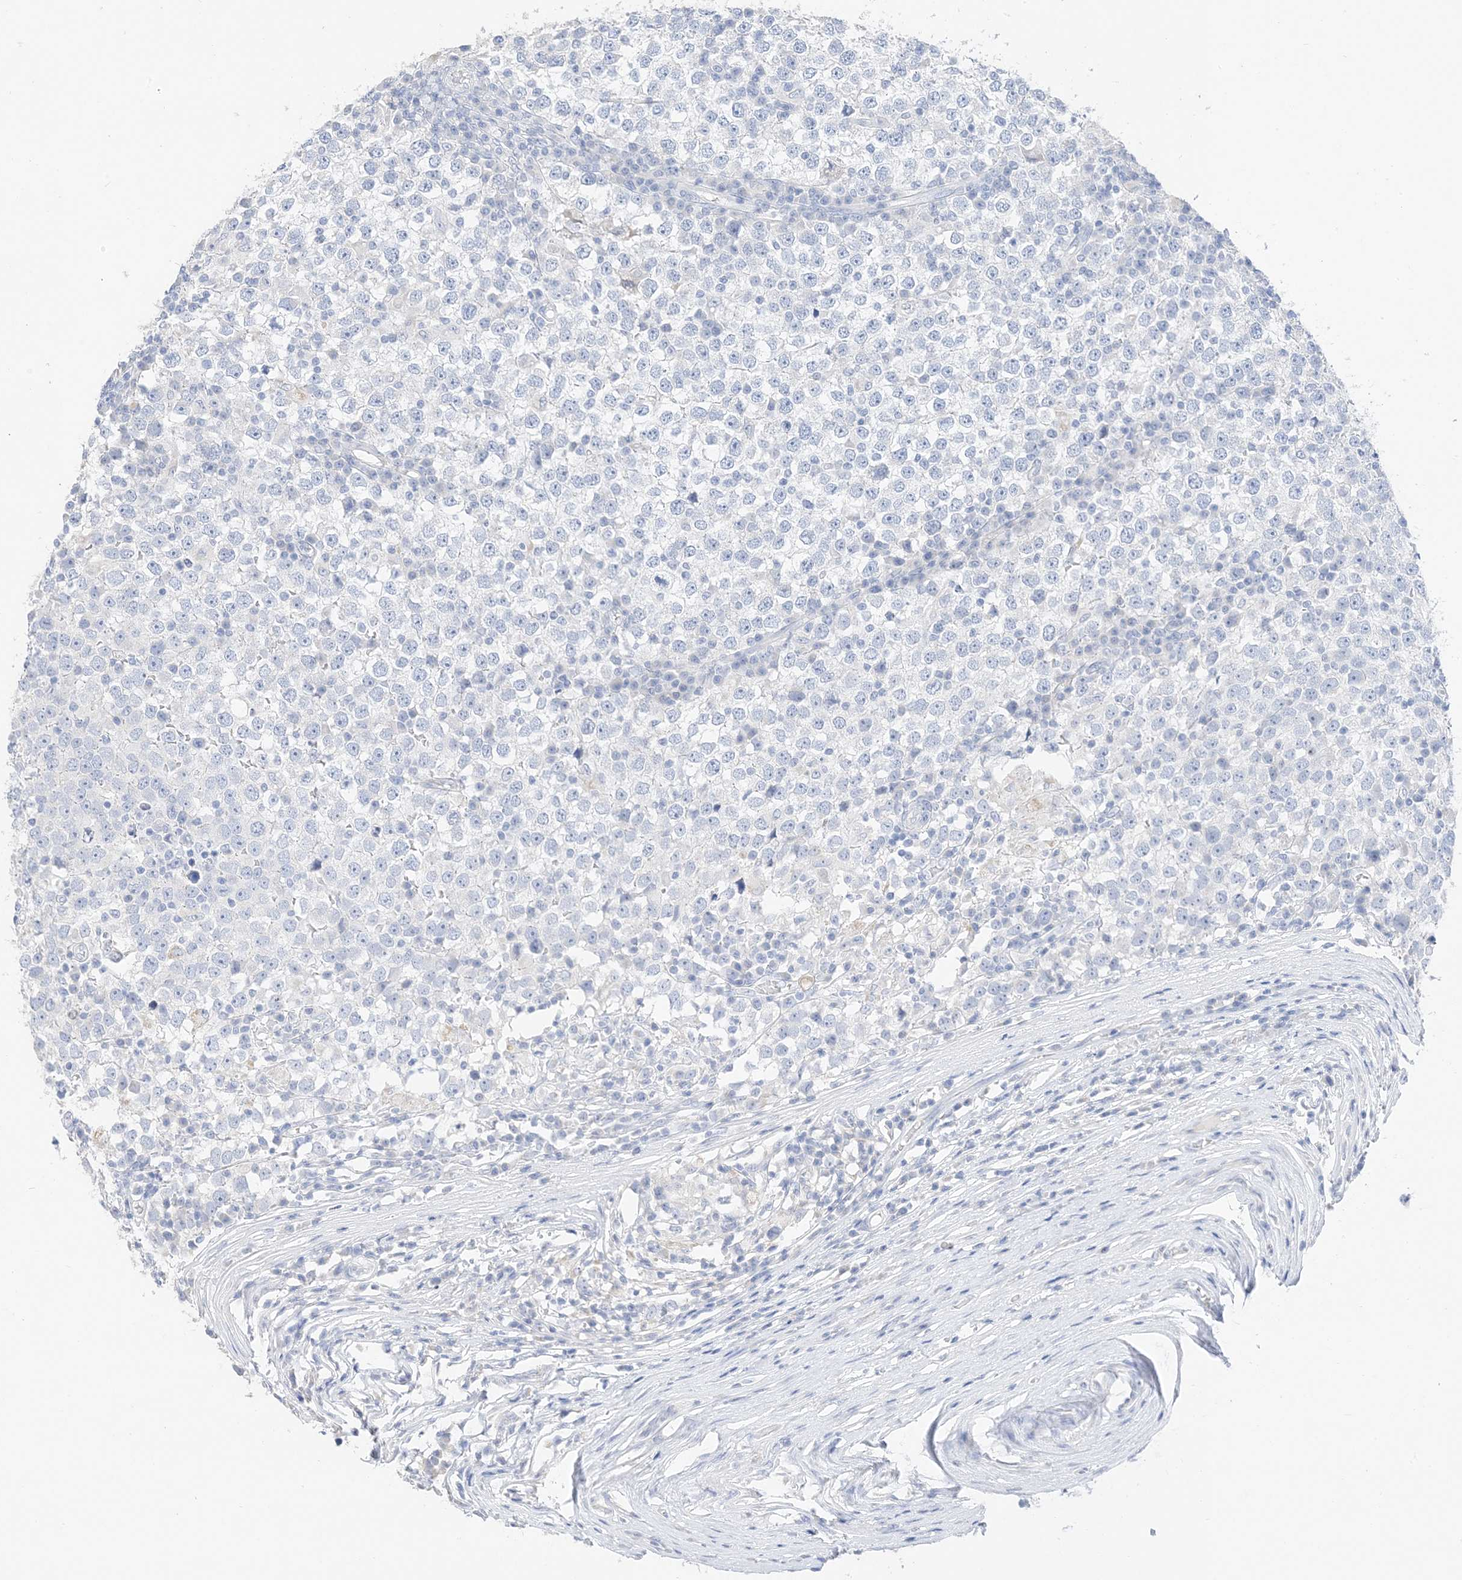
{"staining": {"intensity": "negative", "quantity": "none", "location": "none"}, "tissue": "testis cancer", "cell_type": "Tumor cells", "image_type": "cancer", "snomed": [{"axis": "morphology", "description": "Seminoma, NOS"}, {"axis": "topography", "description": "Testis"}], "caption": "Immunohistochemical staining of testis cancer displays no significant positivity in tumor cells.", "gene": "MUC17", "patient": {"sex": "male", "age": 65}}